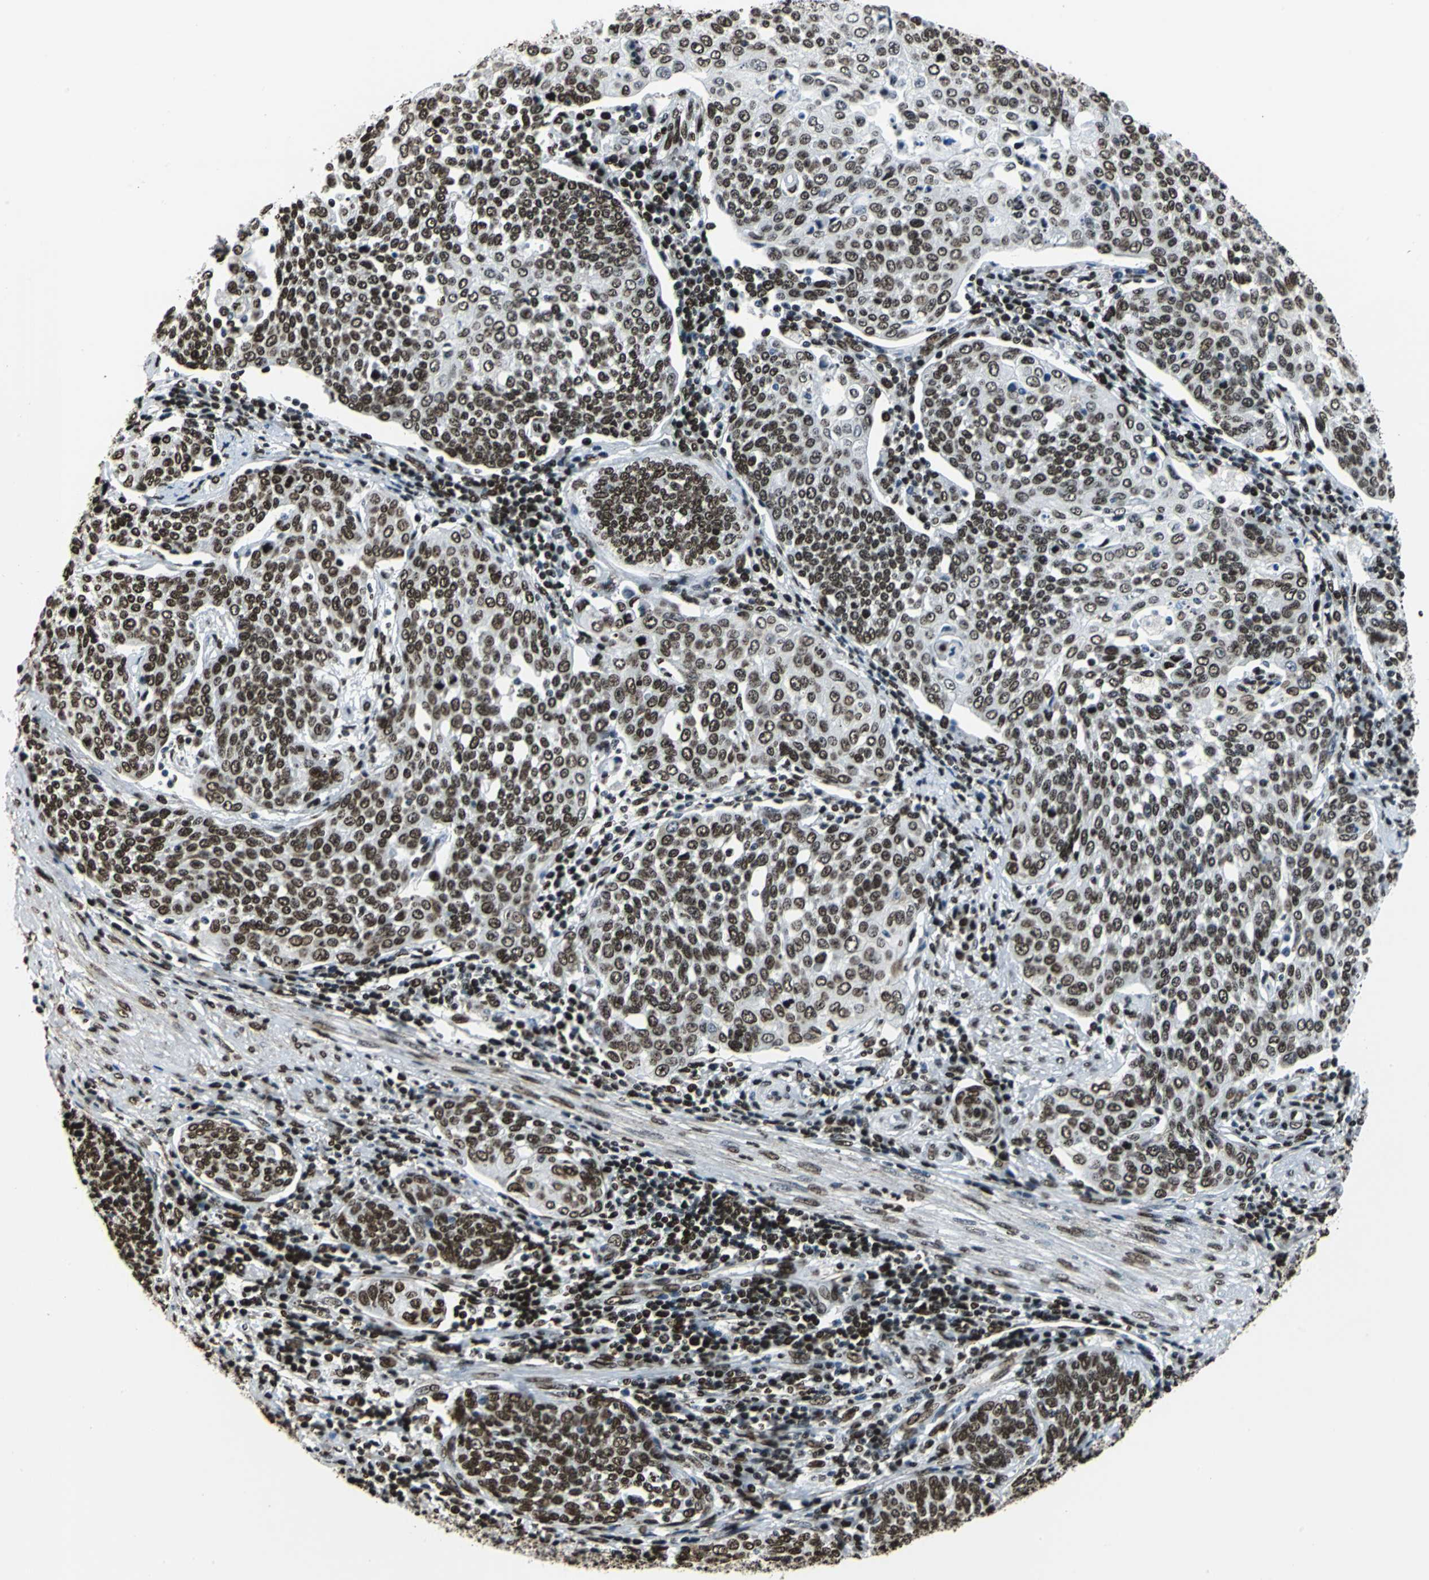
{"staining": {"intensity": "moderate", "quantity": ">75%", "location": "nuclear"}, "tissue": "cervical cancer", "cell_type": "Tumor cells", "image_type": "cancer", "snomed": [{"axis": "morphology", "description": "Squamous cell carcinoma, NOS"}, {"axis": "topography", "description": "Cervix"}], "caption": "The immunohistochemical stain labels moderate nuclear positivity in tumor cells of cervical cancer (squamous cell carcinoma) tissue.", "gene": "APEX1", "patient": {"sex": "female", "age": 34}}